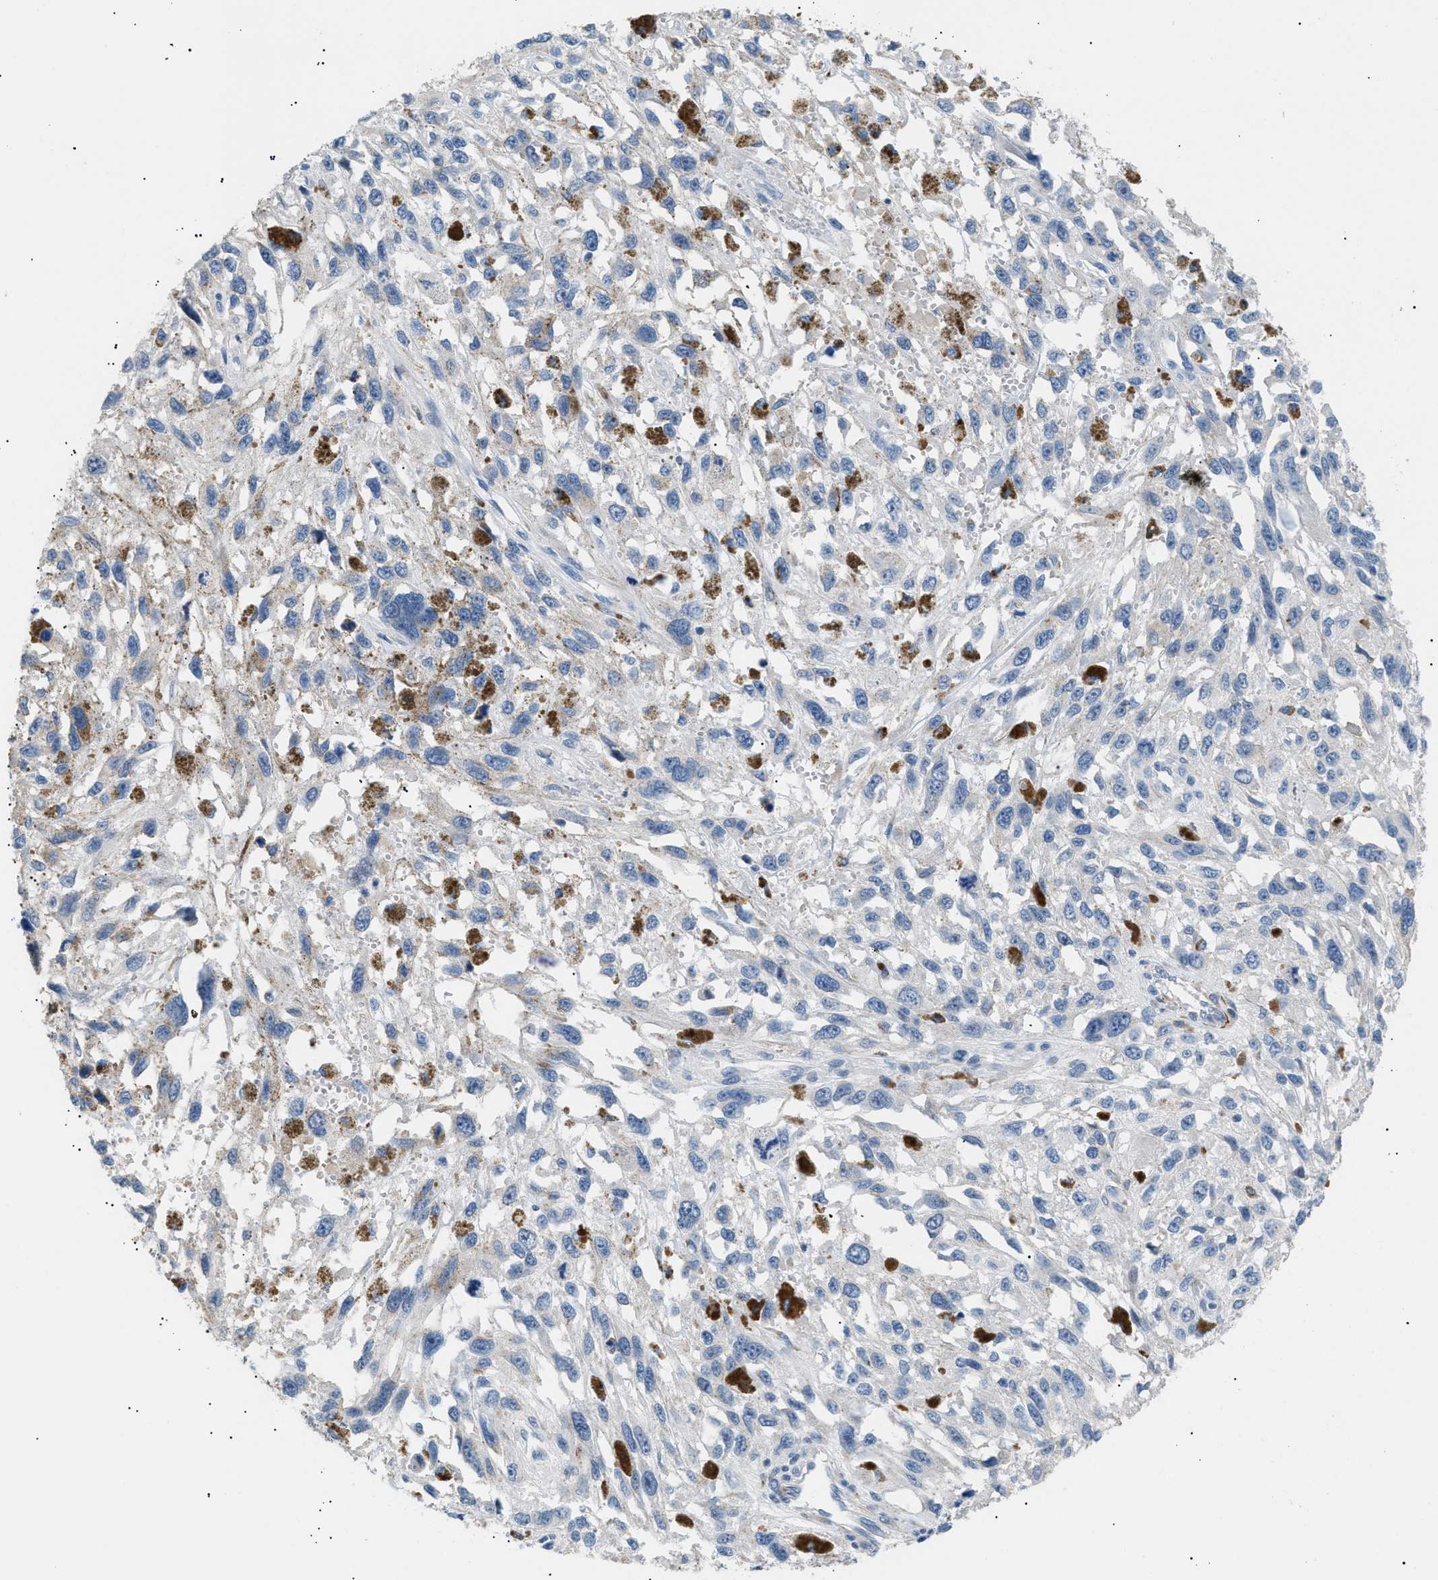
{"staining": {"intensity": "negative", "quantity": "none", "location": "none"}, "tissue": "melanoma", "cell_type": "Tumor cells", "image_type": "cancer", "snomed": [{"axis": "morphology", "description": "Malignant melanoma, Metastatic site"}, {"axis": "topography", "description": "Lymph node"}], "caption": "The immunohistochemistry (IHC) image has no significant expression in tumor cells of melanoma tissue.", "gene": "ICA1", "patient": {"sex": "male", "age": 59}}